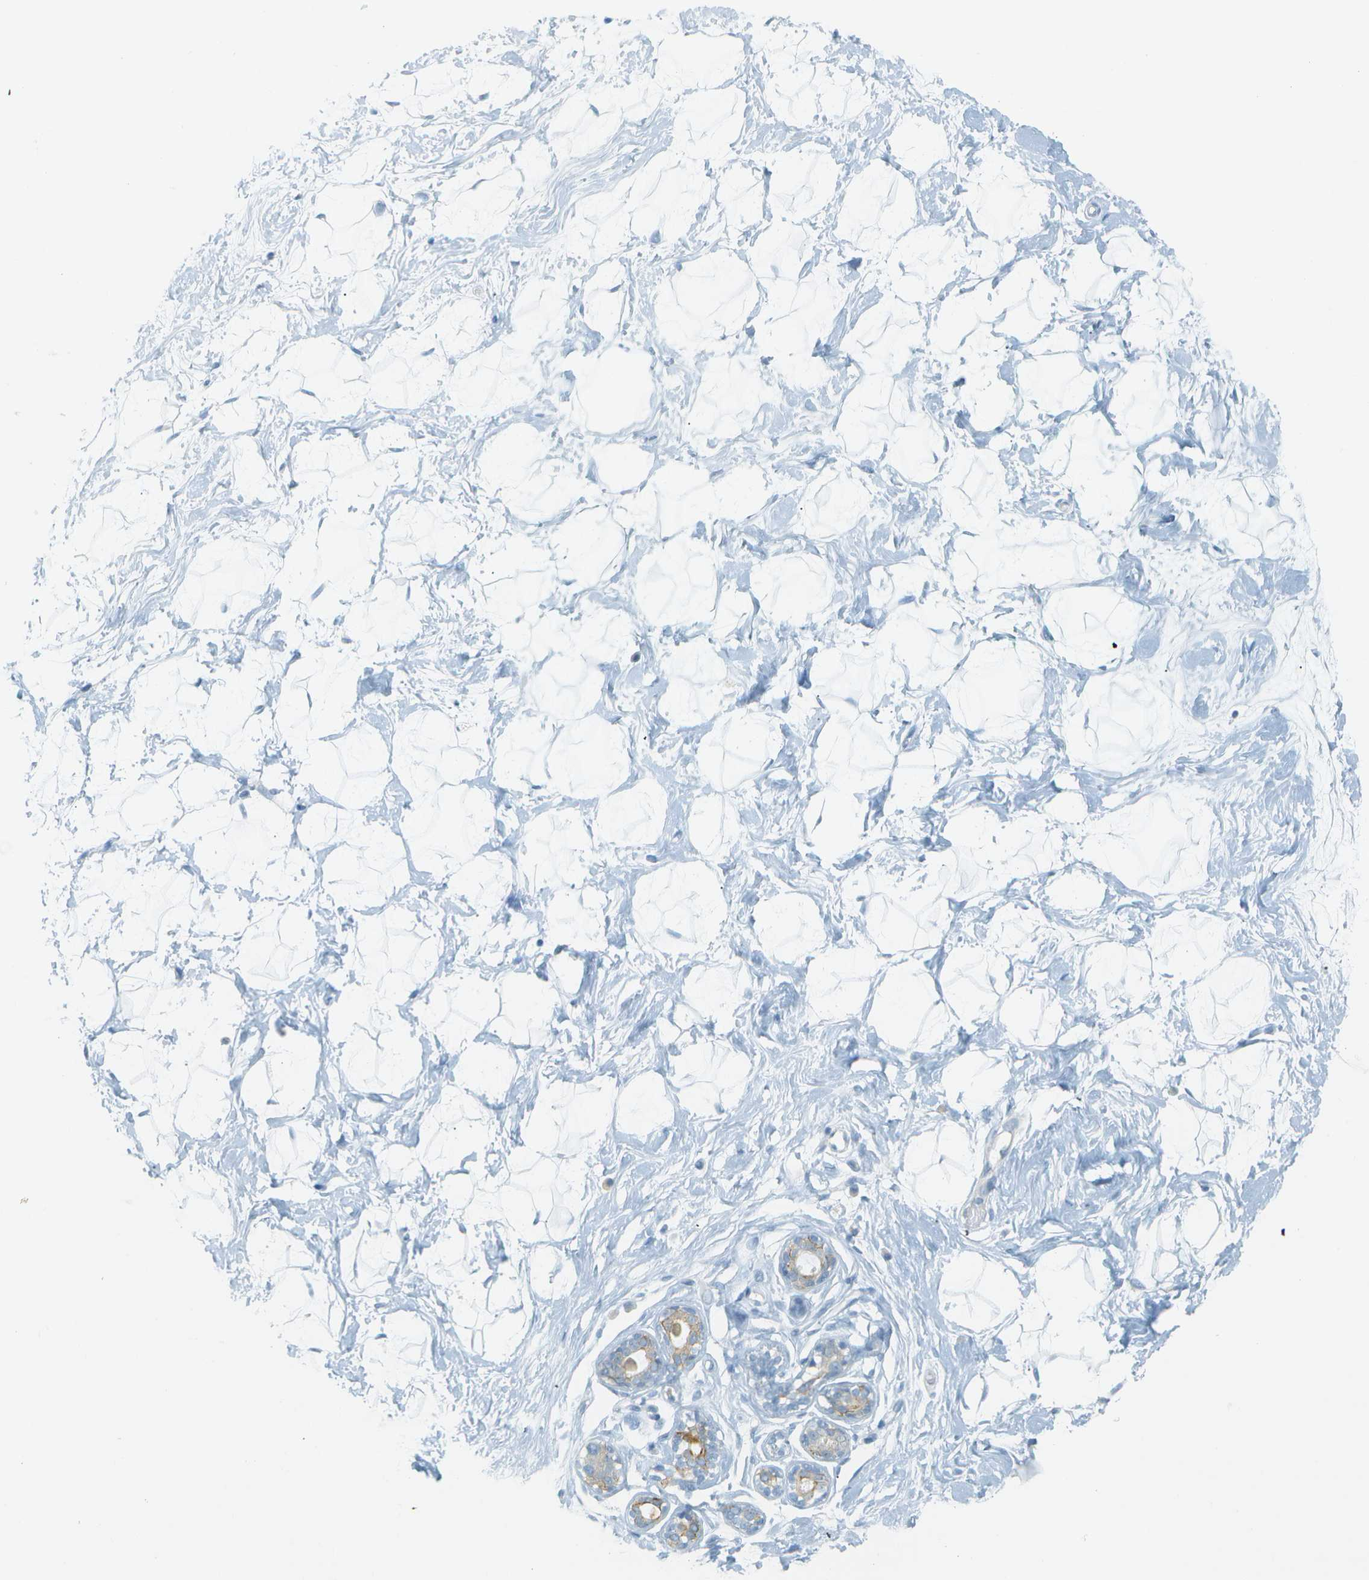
{"staining": {"intensity": "negative", "quantity": "none", "location": "none"}, "tissue": "breast", "cell_type": "Adipocytes", "image_type": "normal", "snomed": [{"axis": "morphology", "description": "Normal tissue, NOS"}, {"axis": "topography", "description": "Breast"}], "caption": "A high-resolution photomicrograph shows immunohistochemistry (IHC) staining of normal breast, which exhibits no significant staining in adipocytes.", "gene": "SMYD5", "patient": {"sex": "female", "age": 23}}